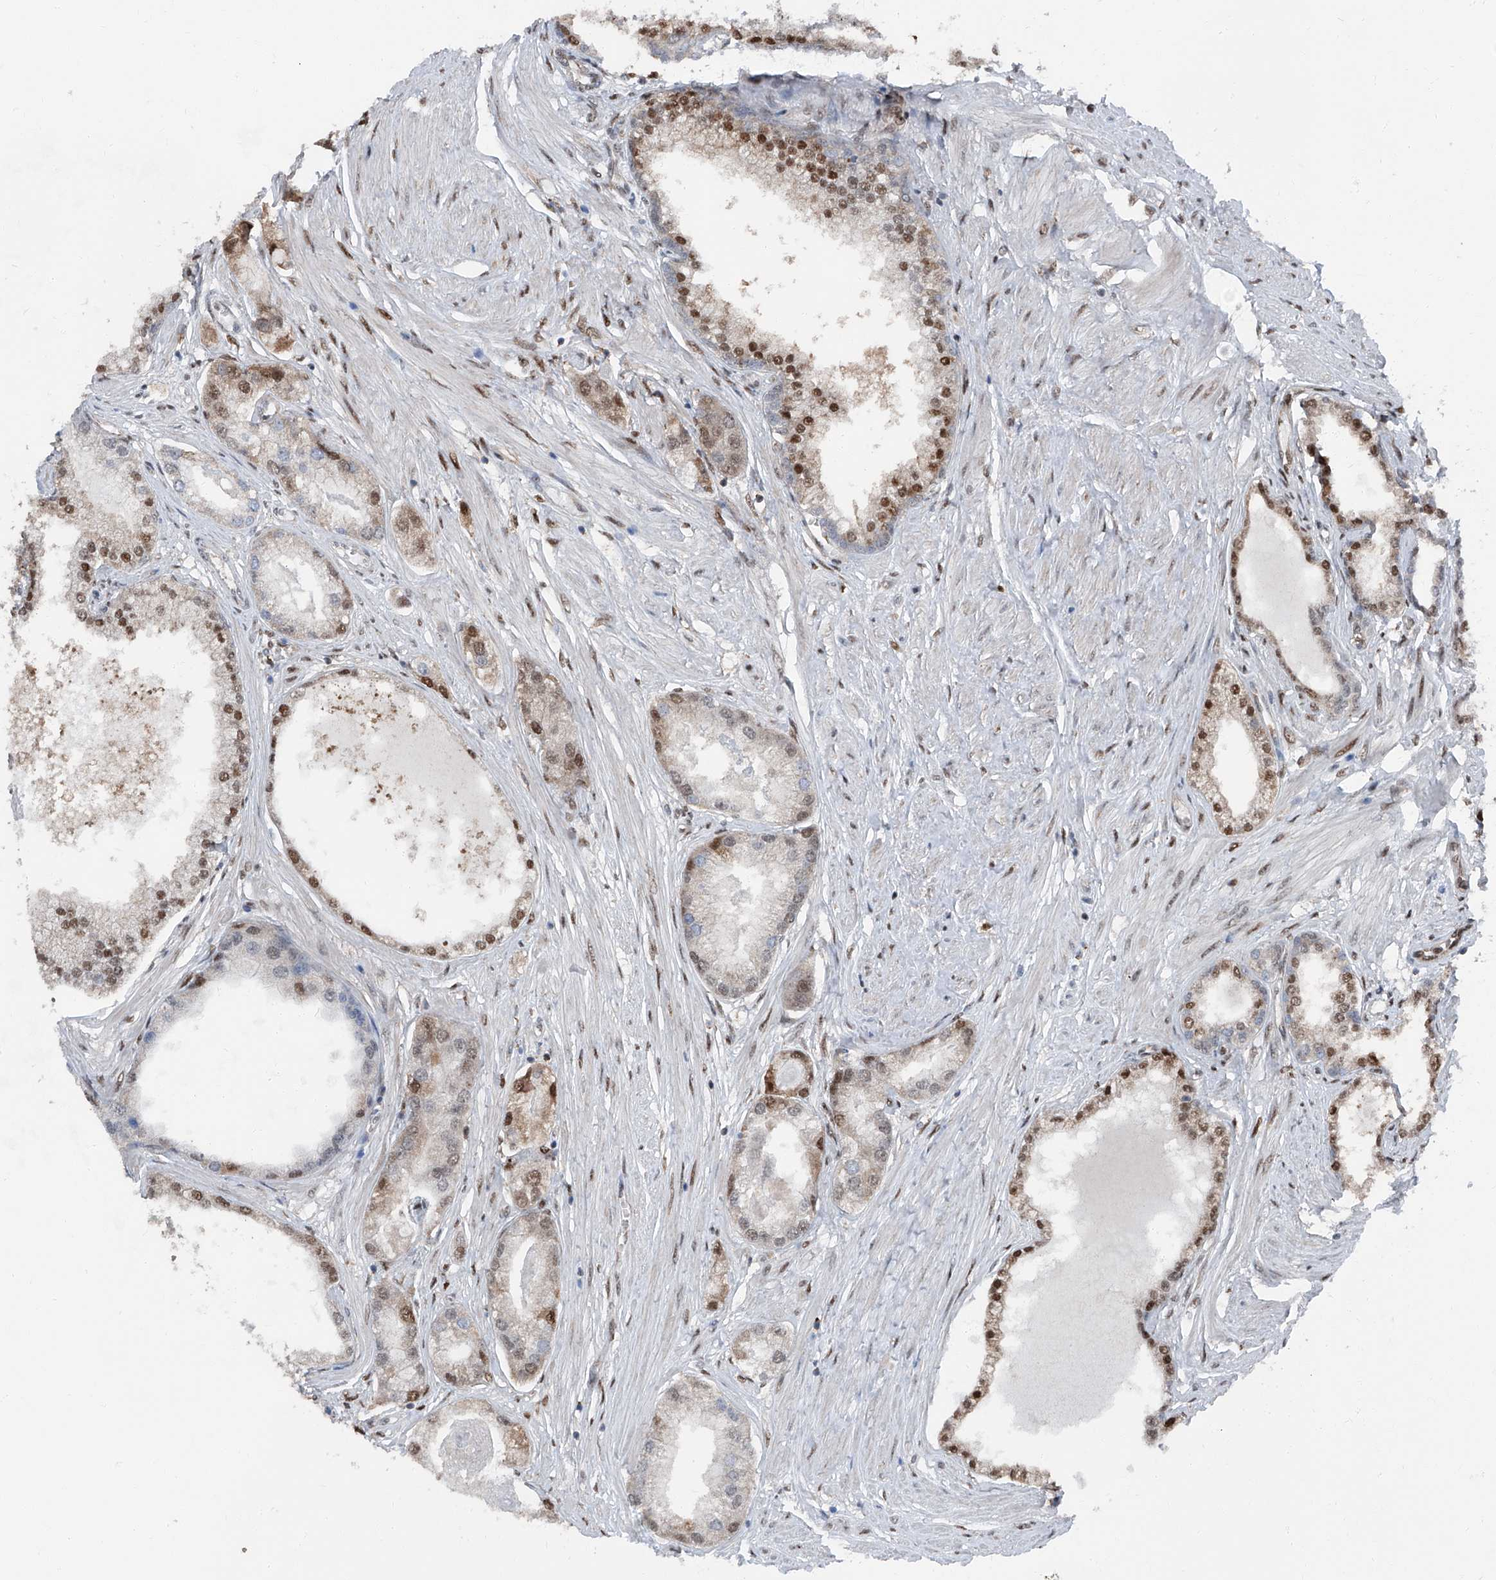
{"staining": {"intensity": "moderate", "quantity": "25%-75%", "location": "nuclear"}, "tissue": "prostate cancer", "cell_type": "Tumor cells", "image_type": "cancer", "snomed": [{"axis": "morphology", "description": "Adenocarcinoma, Low grade"}, {"axis": "topography", "description": "Prostate"}], "caption": "Protein analysis of prostate cancer (low-grade adenocarcinoma) tissue displays moderate nuclear staining in about 25%-75% of tumor cells.", "gene": "FKBP5", "patient": {"sex": "male", "age": 62}}